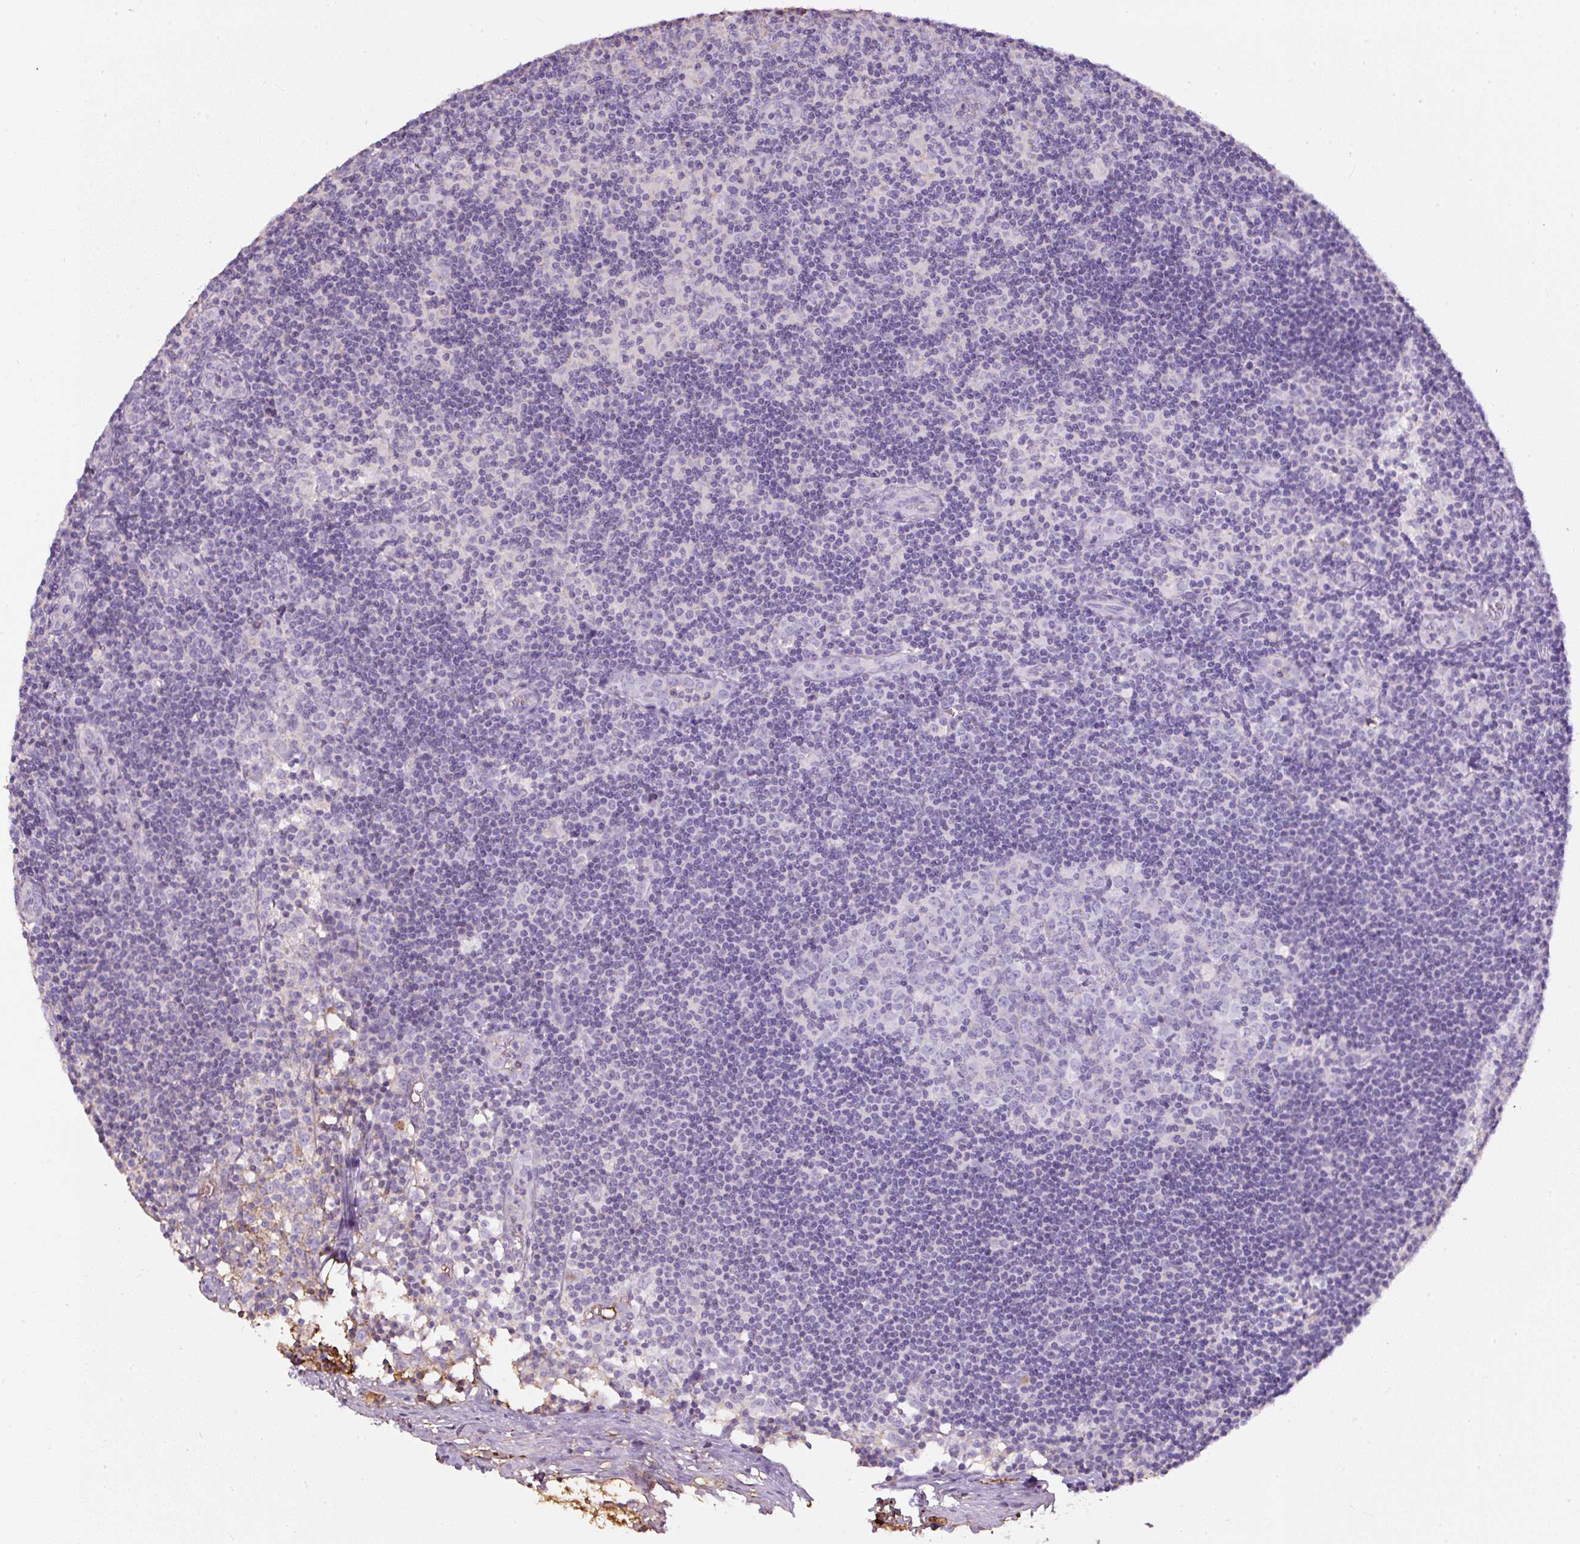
{"staining": {"intensity": "negative", "quantity": "none", "location": "none"}, "tissue": "lymph node", "cell_type": "Germinal center cells", "image_type": "normal", "snomed": [{"axis": "morphology", "description": "Normal tissue, NOS"}, {"axis": "topography", "description": "Lymph node"}], "caption": "This is an immunohistochemistry (IHC) image of benign human lymph node. There is no staining in germinal center cells.", "gene": "APOA1", "patient": {"sex": "female", "age": 45}}